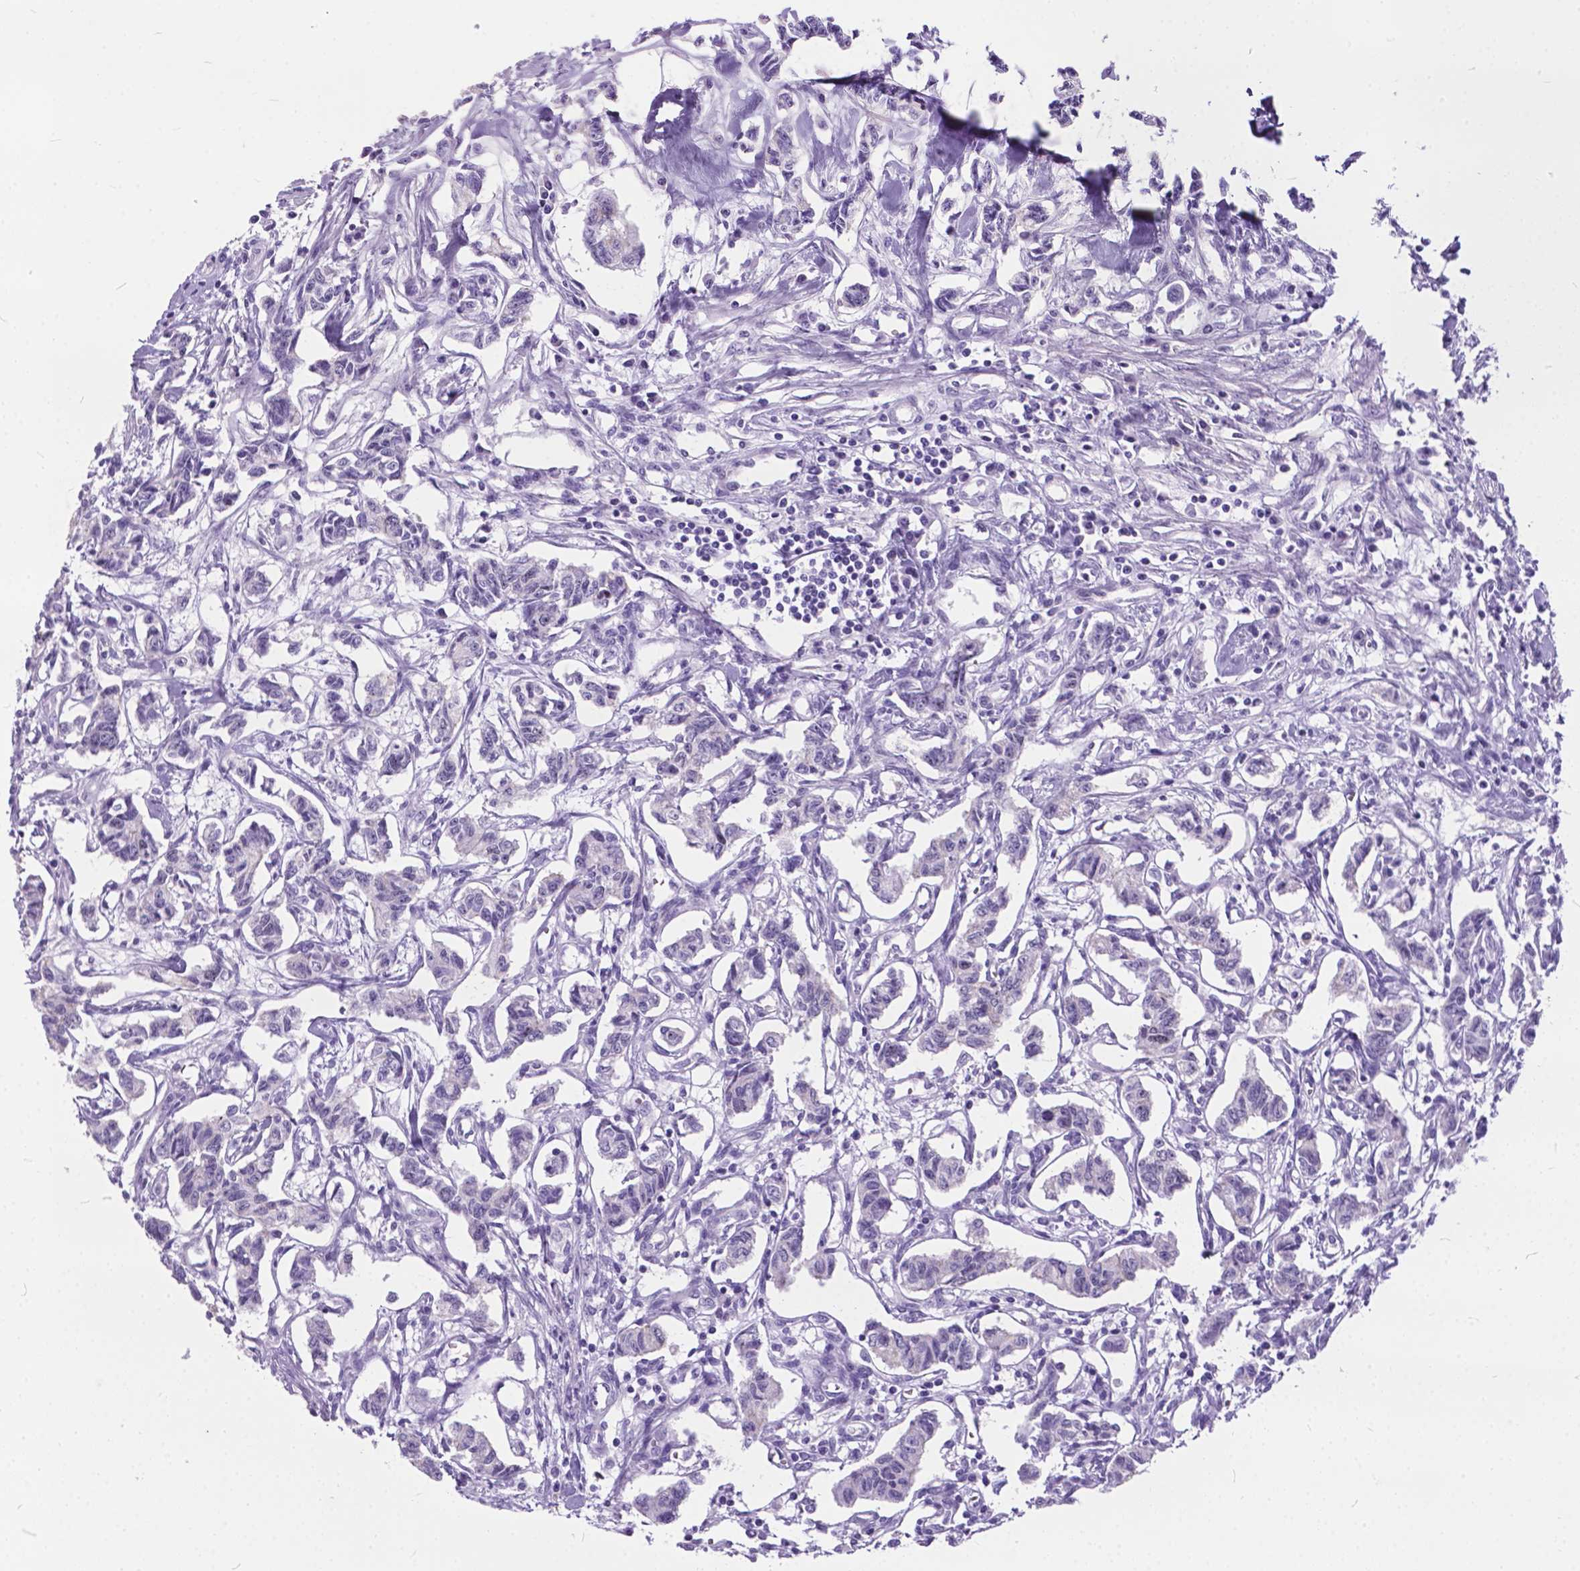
{"staining": {"intensity": "negative", "quantity": "none", "location": "none"}, "tissue": "carcinoid", "cell_type": "Tumor cells", "image_type": "cancer", "snomed": [{"axis": "morphology", "description": "Carcinoid, malignant, NOS"}, {"axis": "topography", "description": "Kidney"}], "caption": "Tumor cells are negative for protein expression in human carcinoid. Brightfield microscopy of immunohistochemistry stained with DAB (brown) and hematoxylin (blue), captured at high magnification.", "gene": "BSND", "patient": {"sex": "female", "age": 41}}